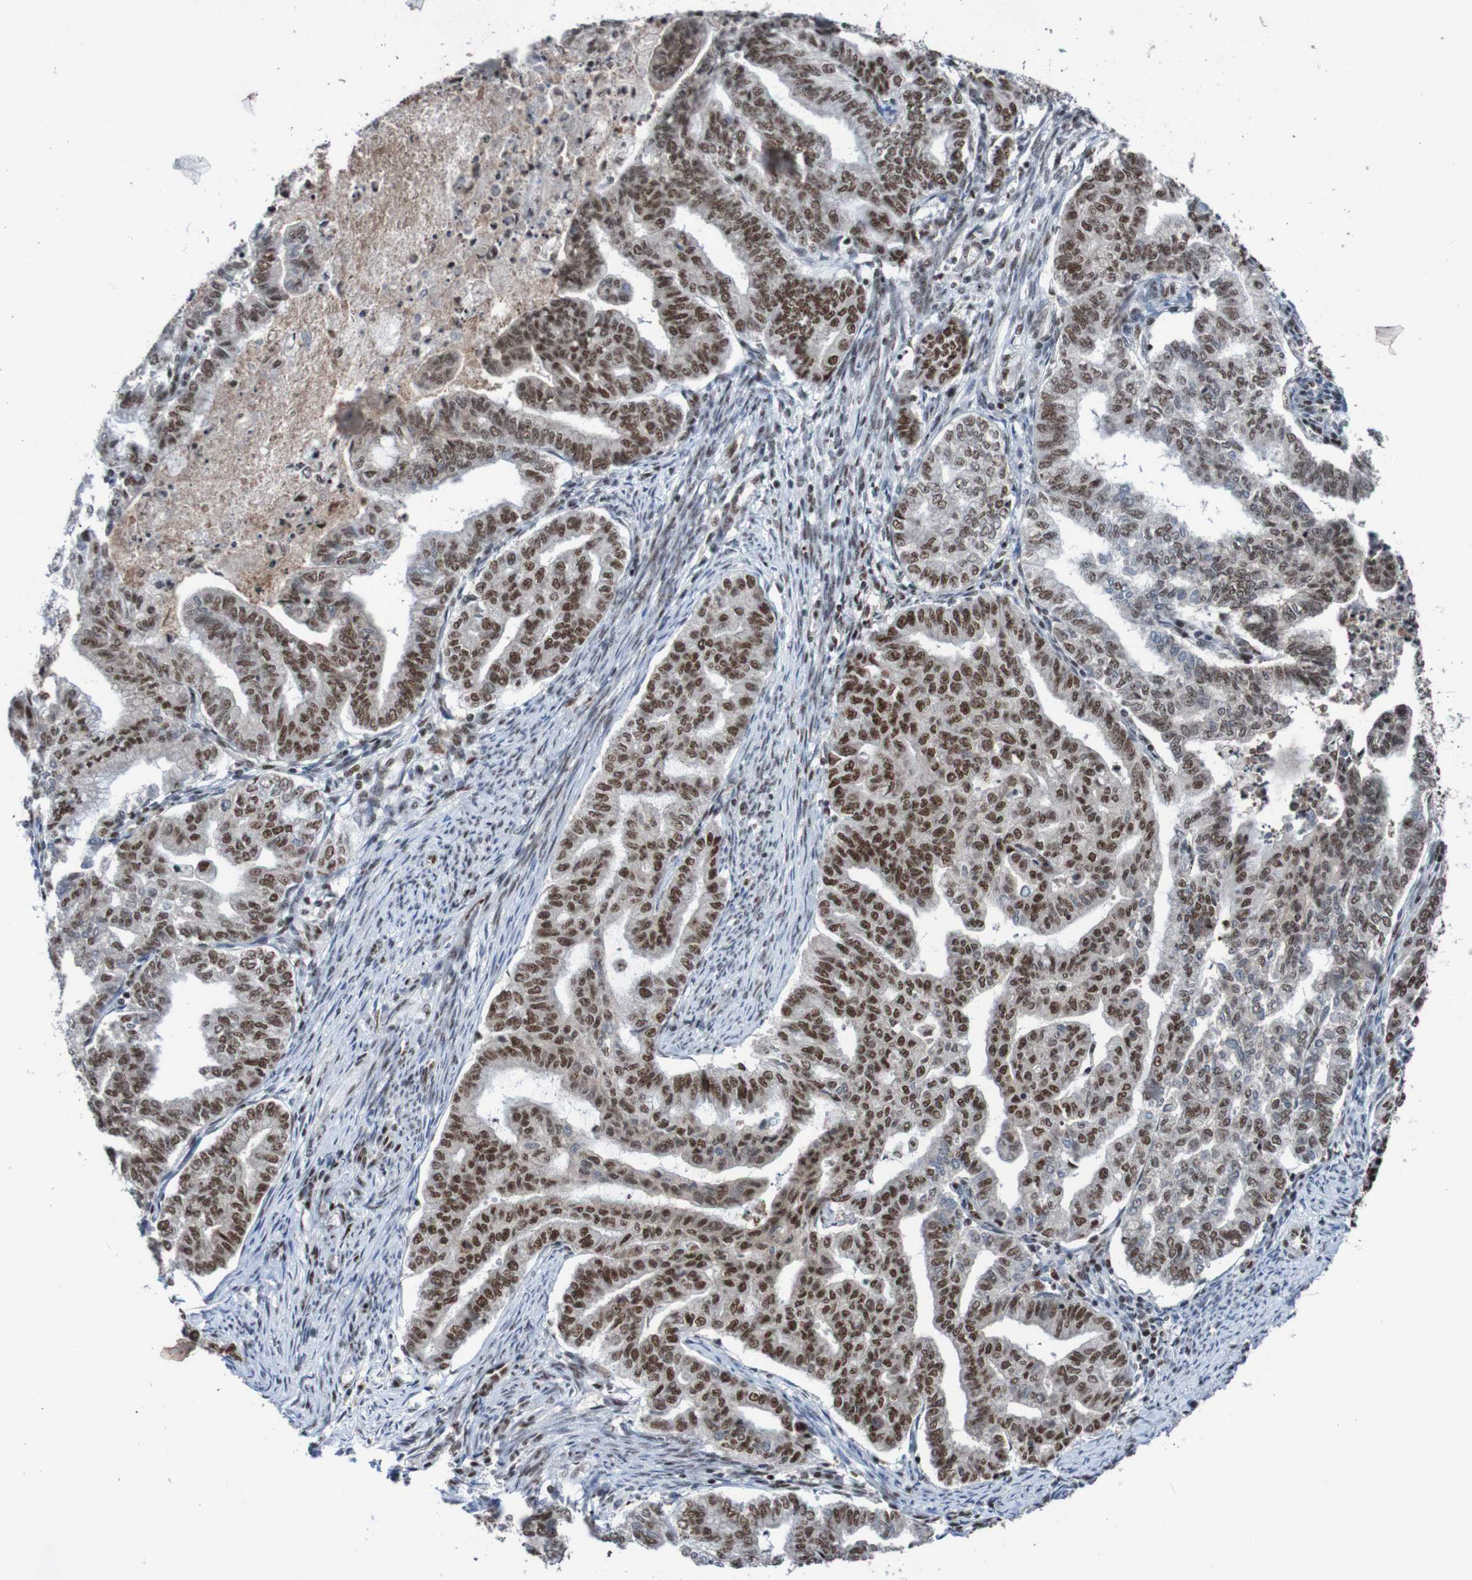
{"staining": {"intensity": "strong", "quantity": ">75%", "location": "nuclear"}, "tissue": "endometrial cancer", "cell_type": "Tumor cells", "image_type": "cancer", "snomed": [{"axis": "morphology", "description": "Adenocarcinoma, NOS"}, {"axis": "topography", "description": "Endometrium"}], "caption": "Endometrial cancer (adenocarcinoma) tissue exhibits strong nuclear positivity in approximately >75% of tumor cells", "gene": "CDC5L", "patient": {"sex": "female", "age": 79}}